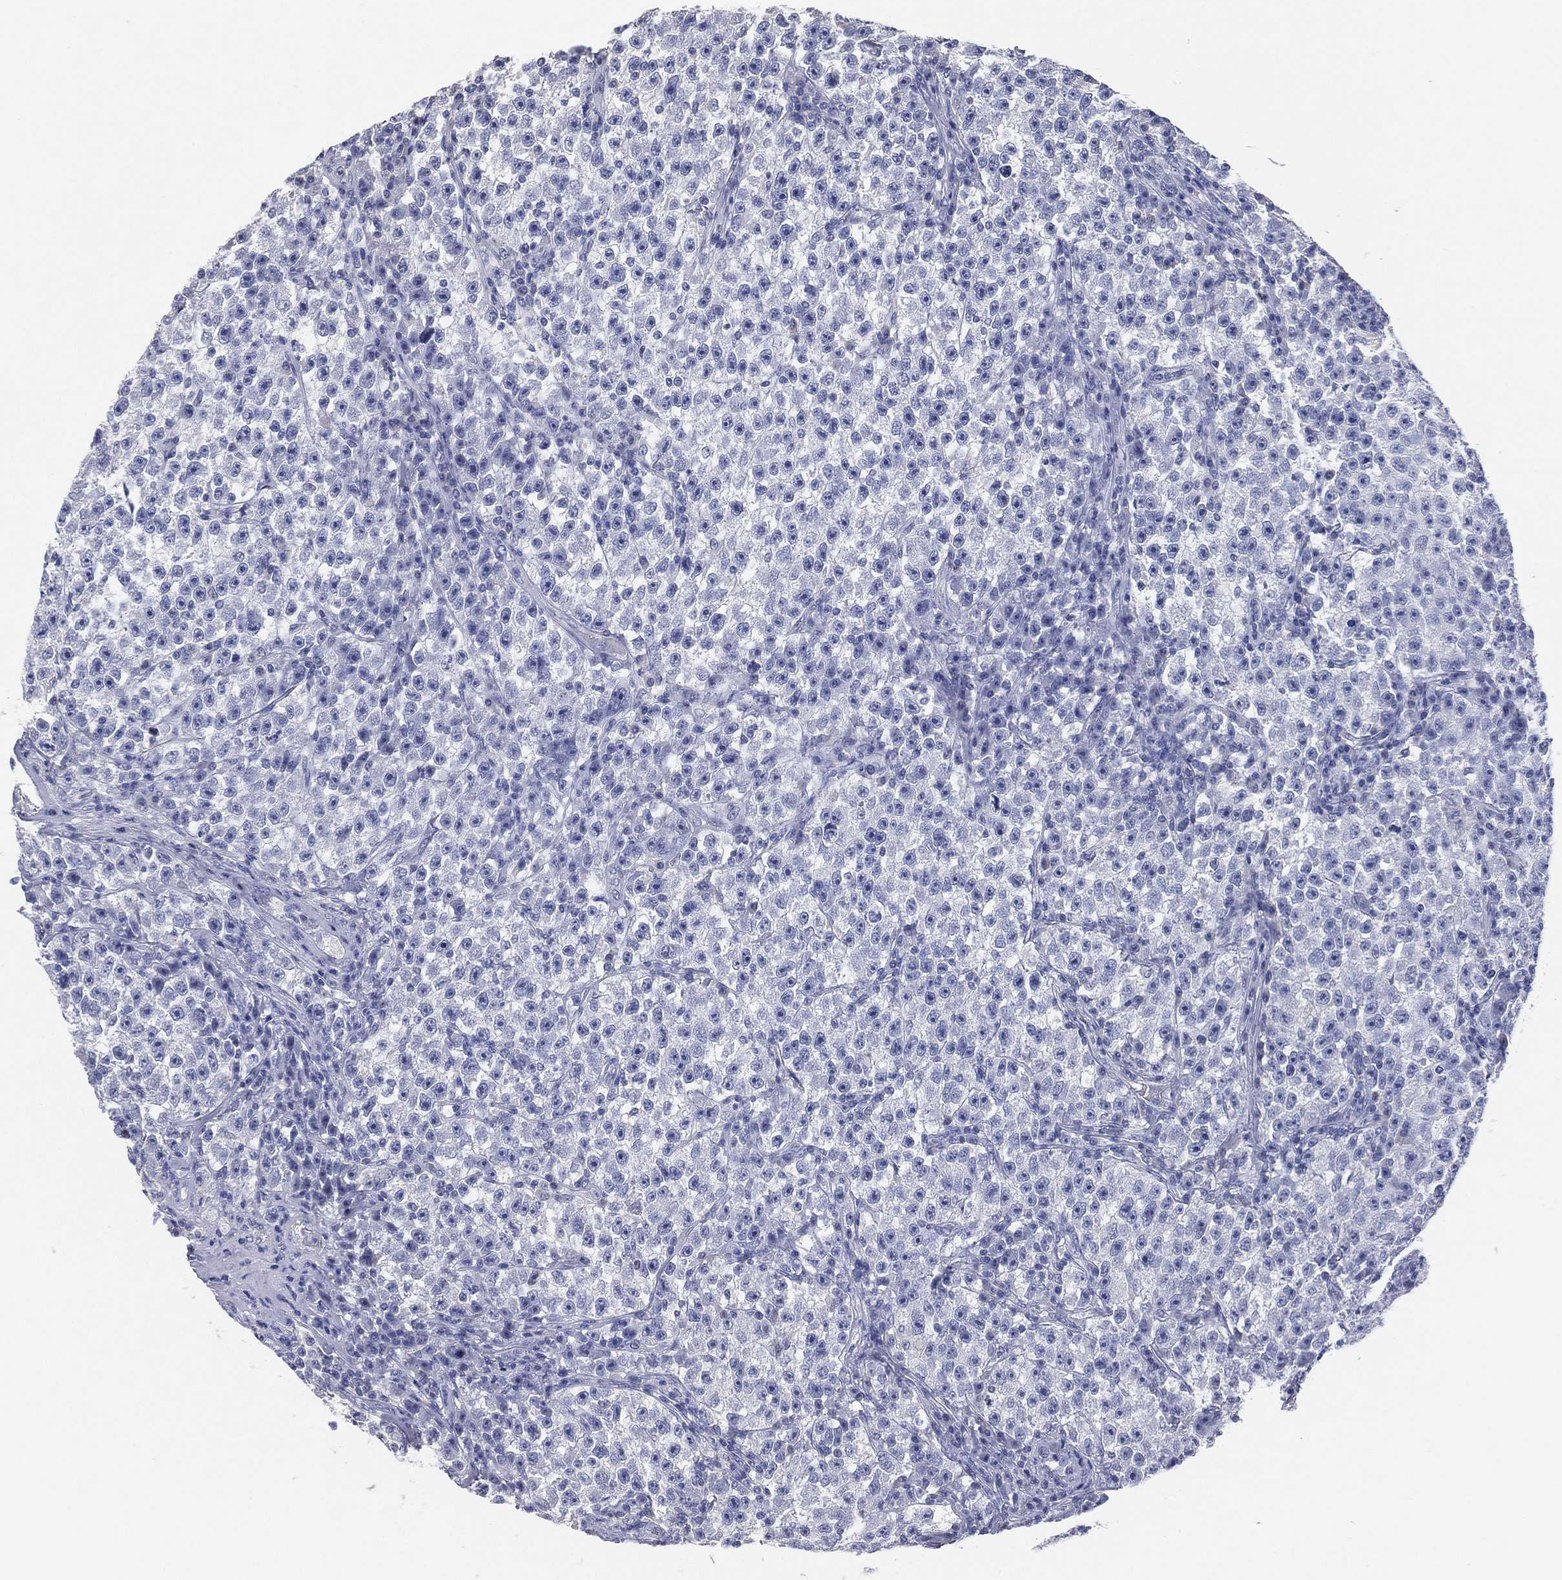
{"staining": {"intensity": "negative", "quantity": "none", "location": "none"}, "tissue": "testis cancer", "cell_type": "Tumor cells", "image_type": "cancer", "snomed": [{"axis": "morphology", "description": "Seminoma, NOS"}, {"axis": "topography", "description": "Testis"}], "caption": "Testis seminoma stained for a protein using immunohistochemistry demonstrates no staining tumor cells.", "gene": "FAM187B", "patient": {"sex": "male", "age": 22}}